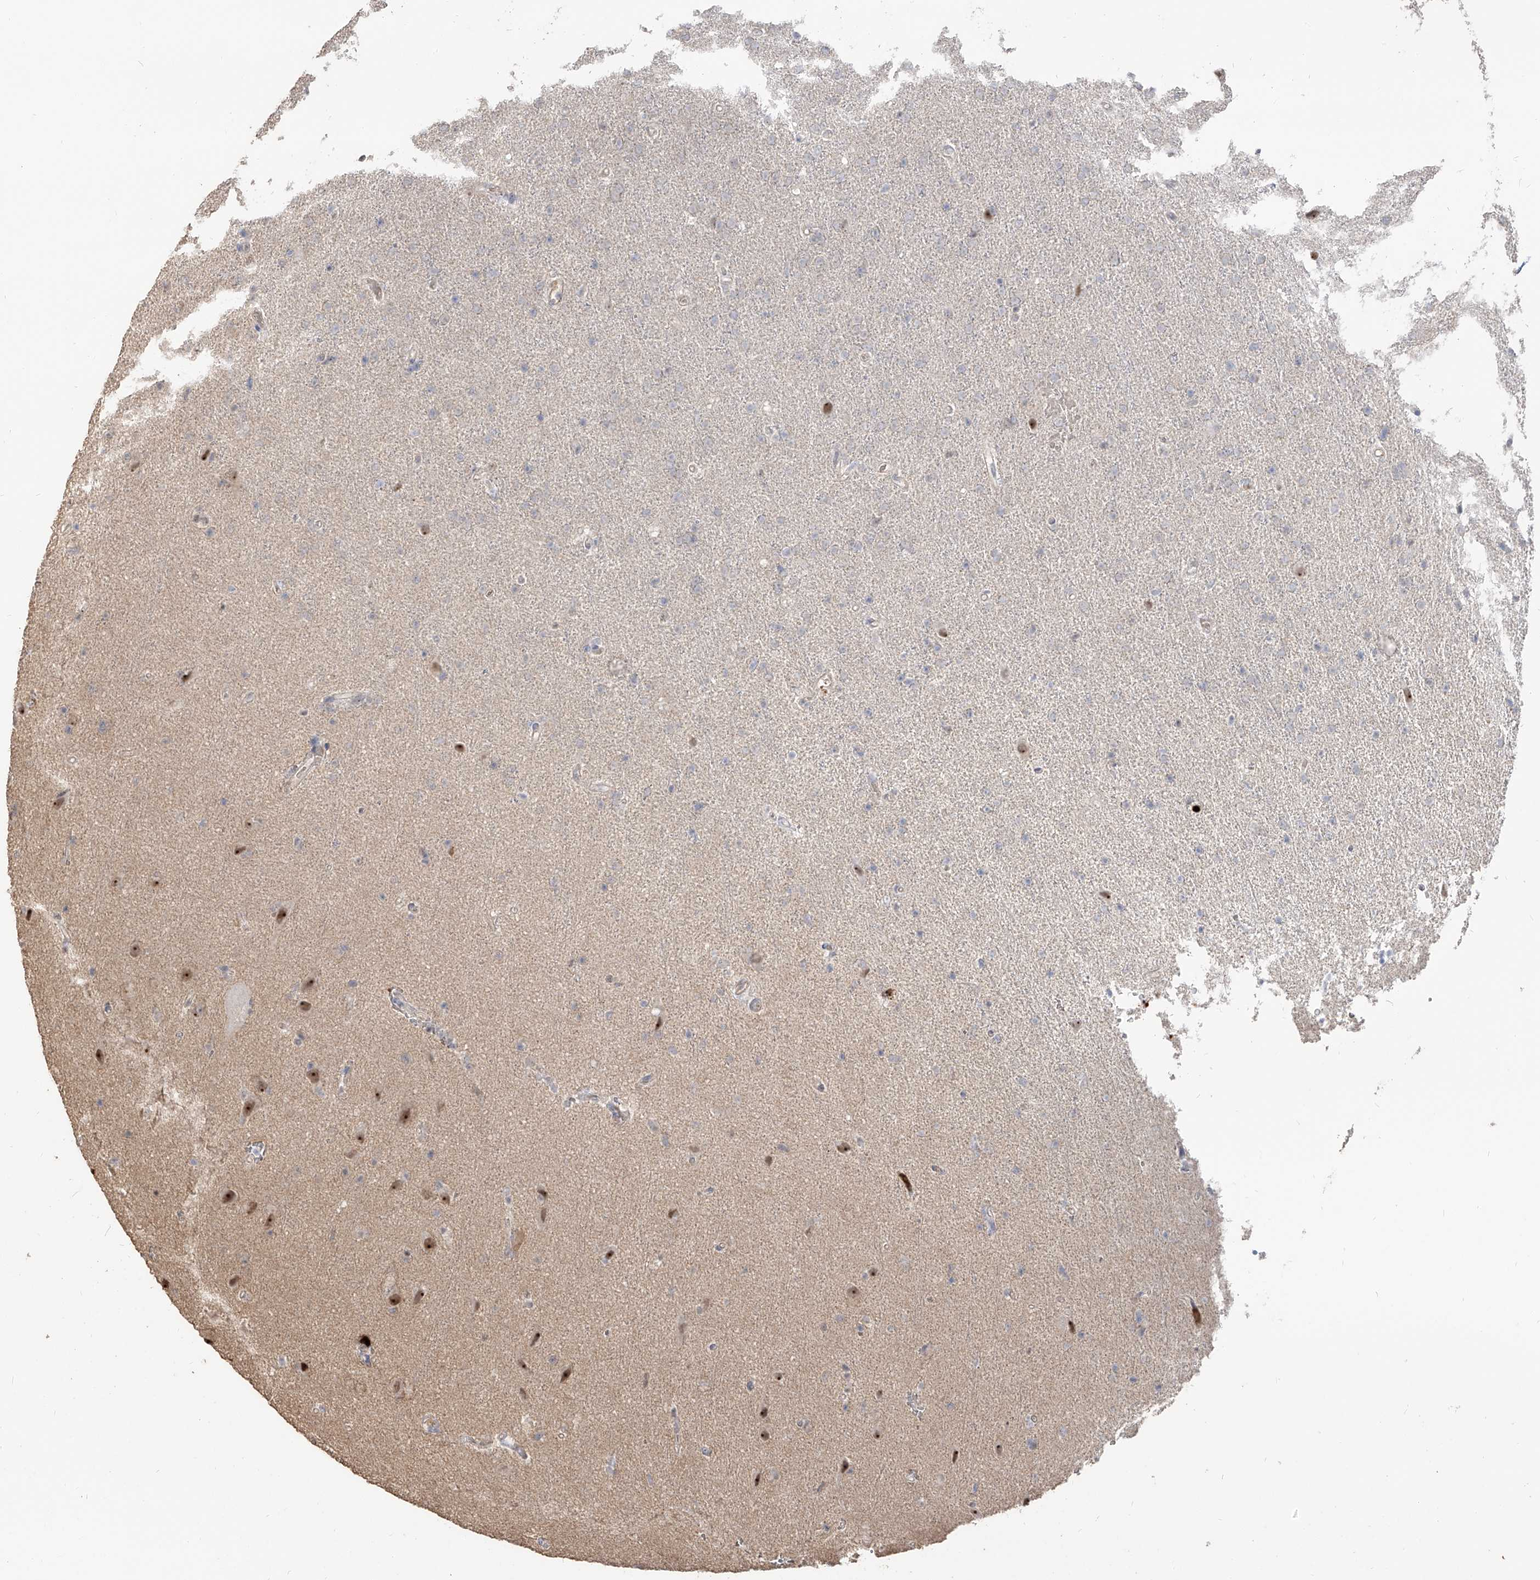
{"staining": {"intensity": "negative", "quantity": "none", "location": "none"}, "tissue": "glioma", "cell_type": "Tumor cells", "image_type": "cancer", "snomed": [{"axis": "morphology", "description": "Glioma, malignant, High grade"}, {"axis": "topography", "description": "Brain"}], "caption": "Tumor cells are negative for protein expression in human malignant high-grade glioma.", "gene": "ZNF227", "patient": {"sex": "male", "age": 72}}